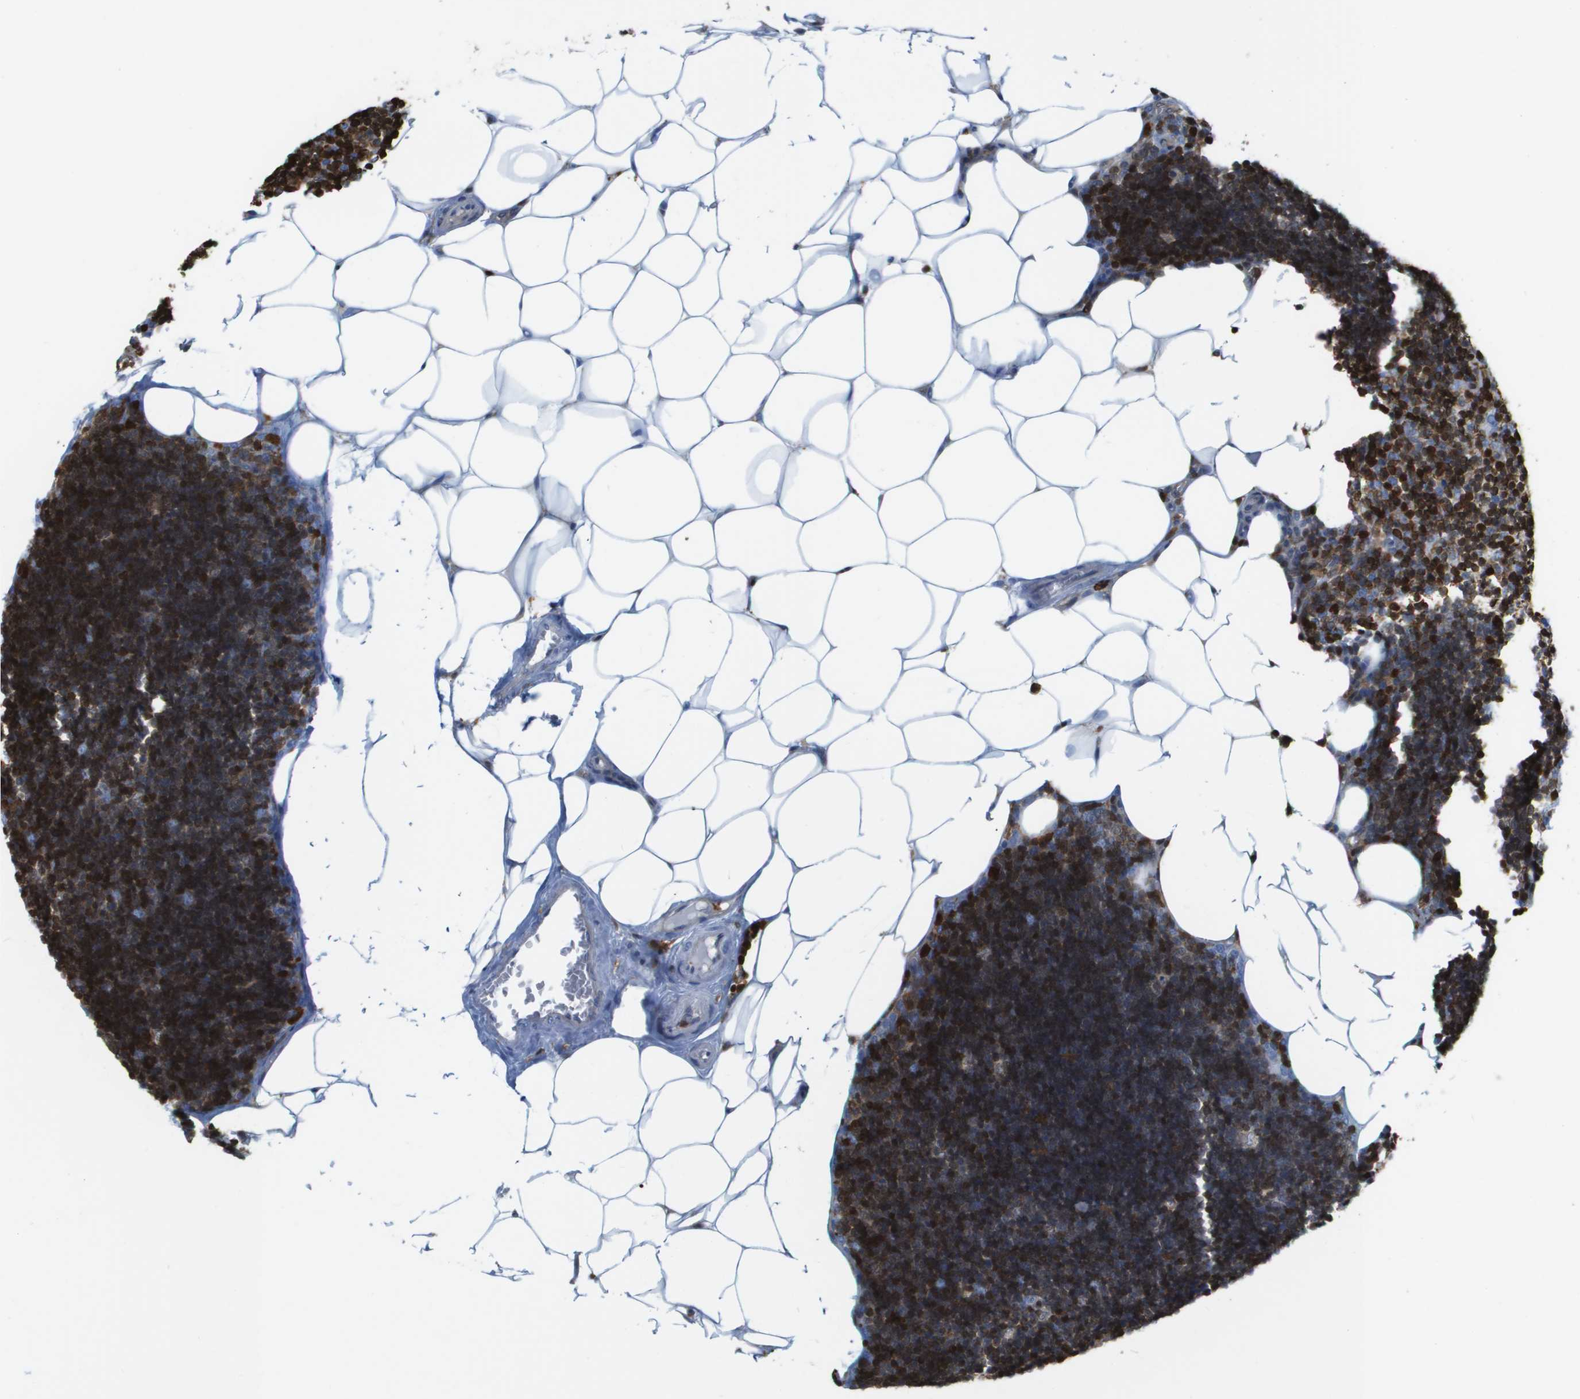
{"staining": {"intensity": "moderate", "quantity": ">75%", "location": "cytoplasmic/membranous"}, "tissue": "lymph node", "cell_type": "Germinal center cells", "image_type": "normal", "snomed": [{"axis": "morphology", "description": "Normal tissue, NOS"}, {"axis": "topography", "description": "Lymph node"}], "caption": "Brown immunohistochemical staining in benign human lymph node shows moderate cytoplasmic/membranous expression in about >75% of germinal center cells. The staining was performed using DAB to visualize the protein expression in brown, while the nuclei were stained in blue with hematoxylin (Magnification: 20x).", "gene": "DOCK5", "patient": {"sex": "male", "age": 33}}